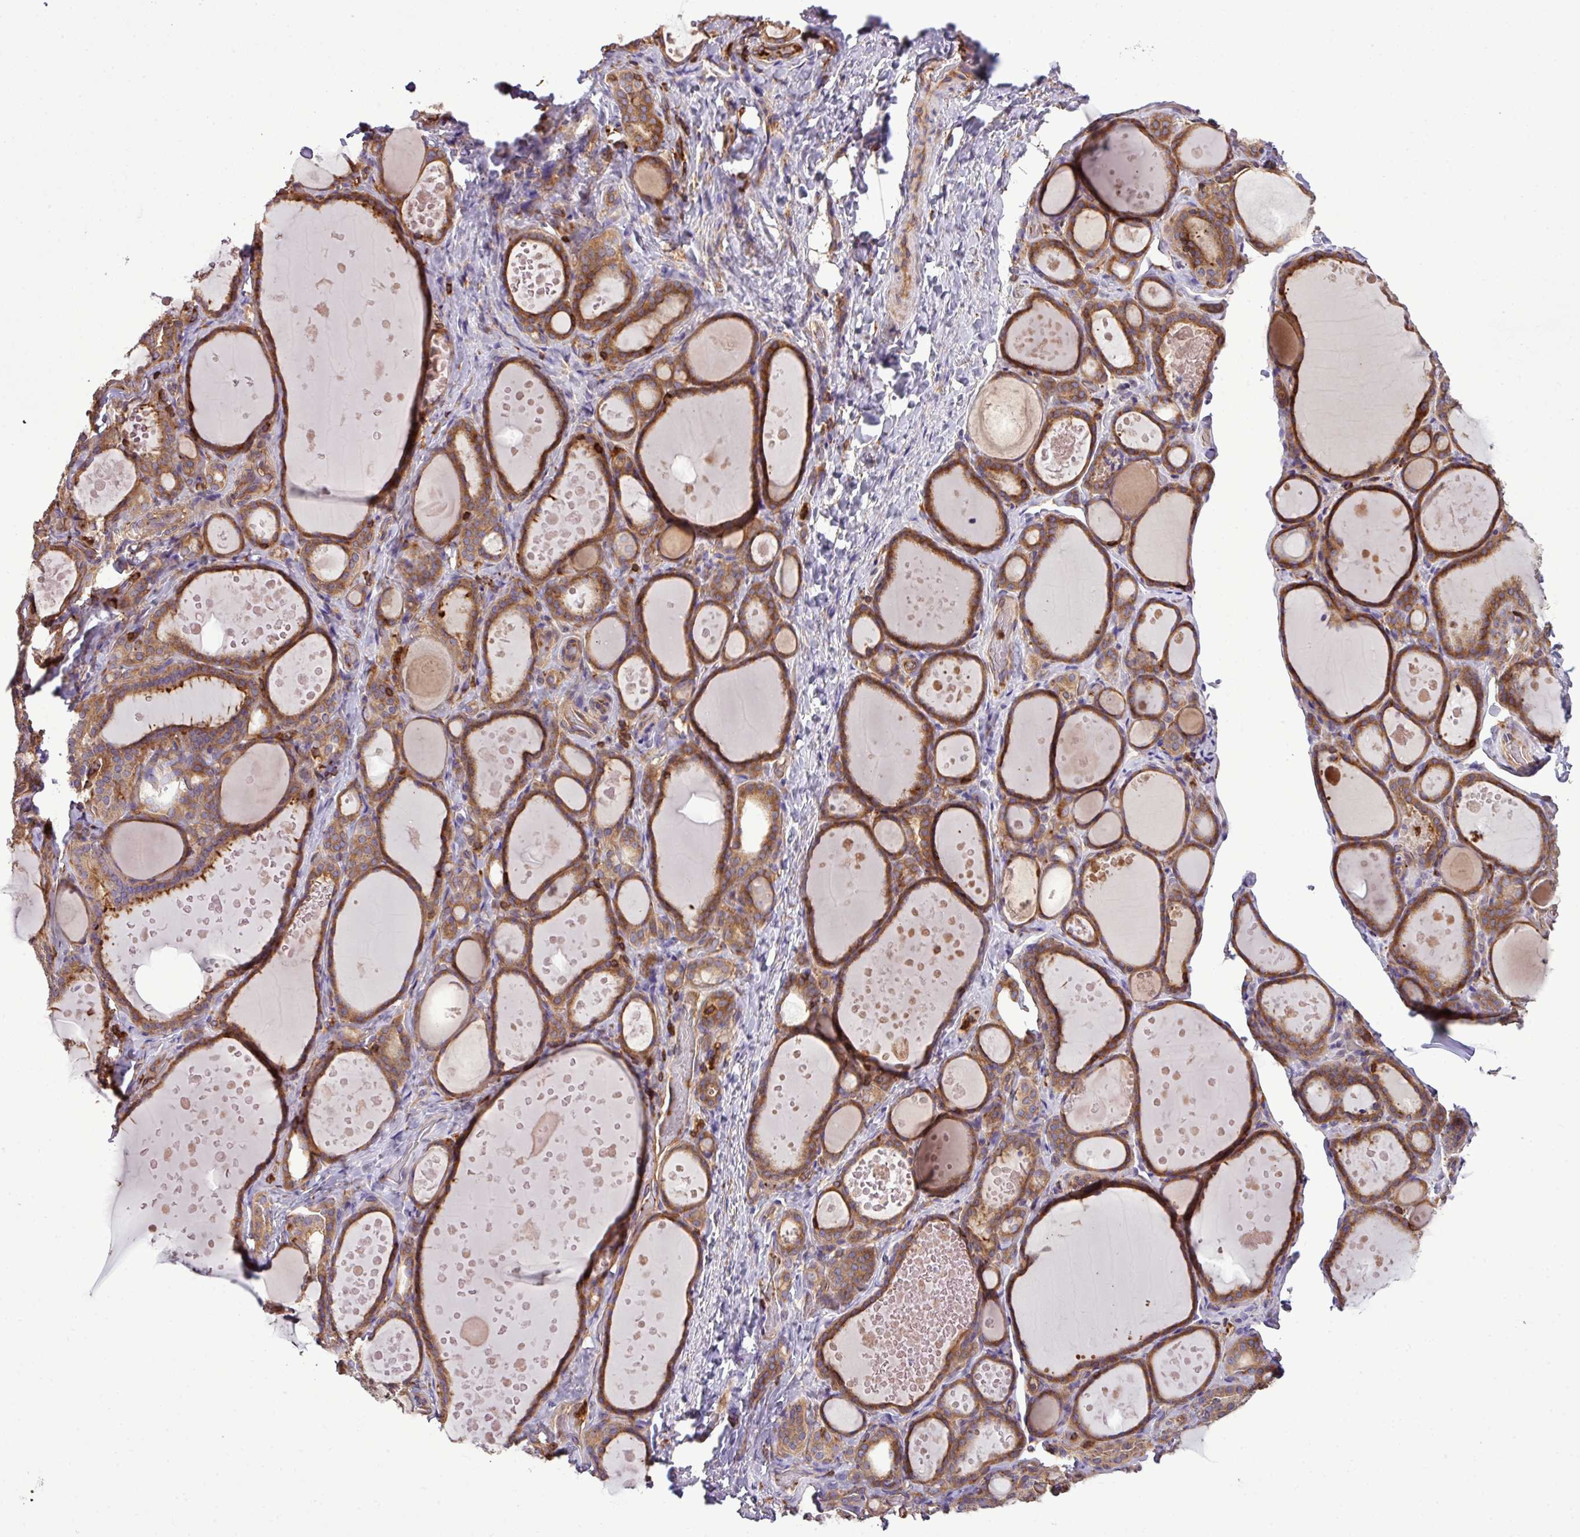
{"staining": {"intensity": "moderate", "quantity": ">75%", "location": "cytoplasmic/membranous"}, "tissue": "thyroid gland", "cell_type": "Glandular cells", "image_type": "normal", "snomed": [{"axis": "morphology", "description": "Normal tissue, NOS"}, {"axis": "topography", "description": "Thyroid gland"}], "caption": "This is a histology image of immunohistochemistry staining of benign thyroid gland, which shows moderate expression in the cytoplasmic/membranous of glandular cells.", "gene": "PGAP6", "patient": {"sex": "female", "age": 46}}